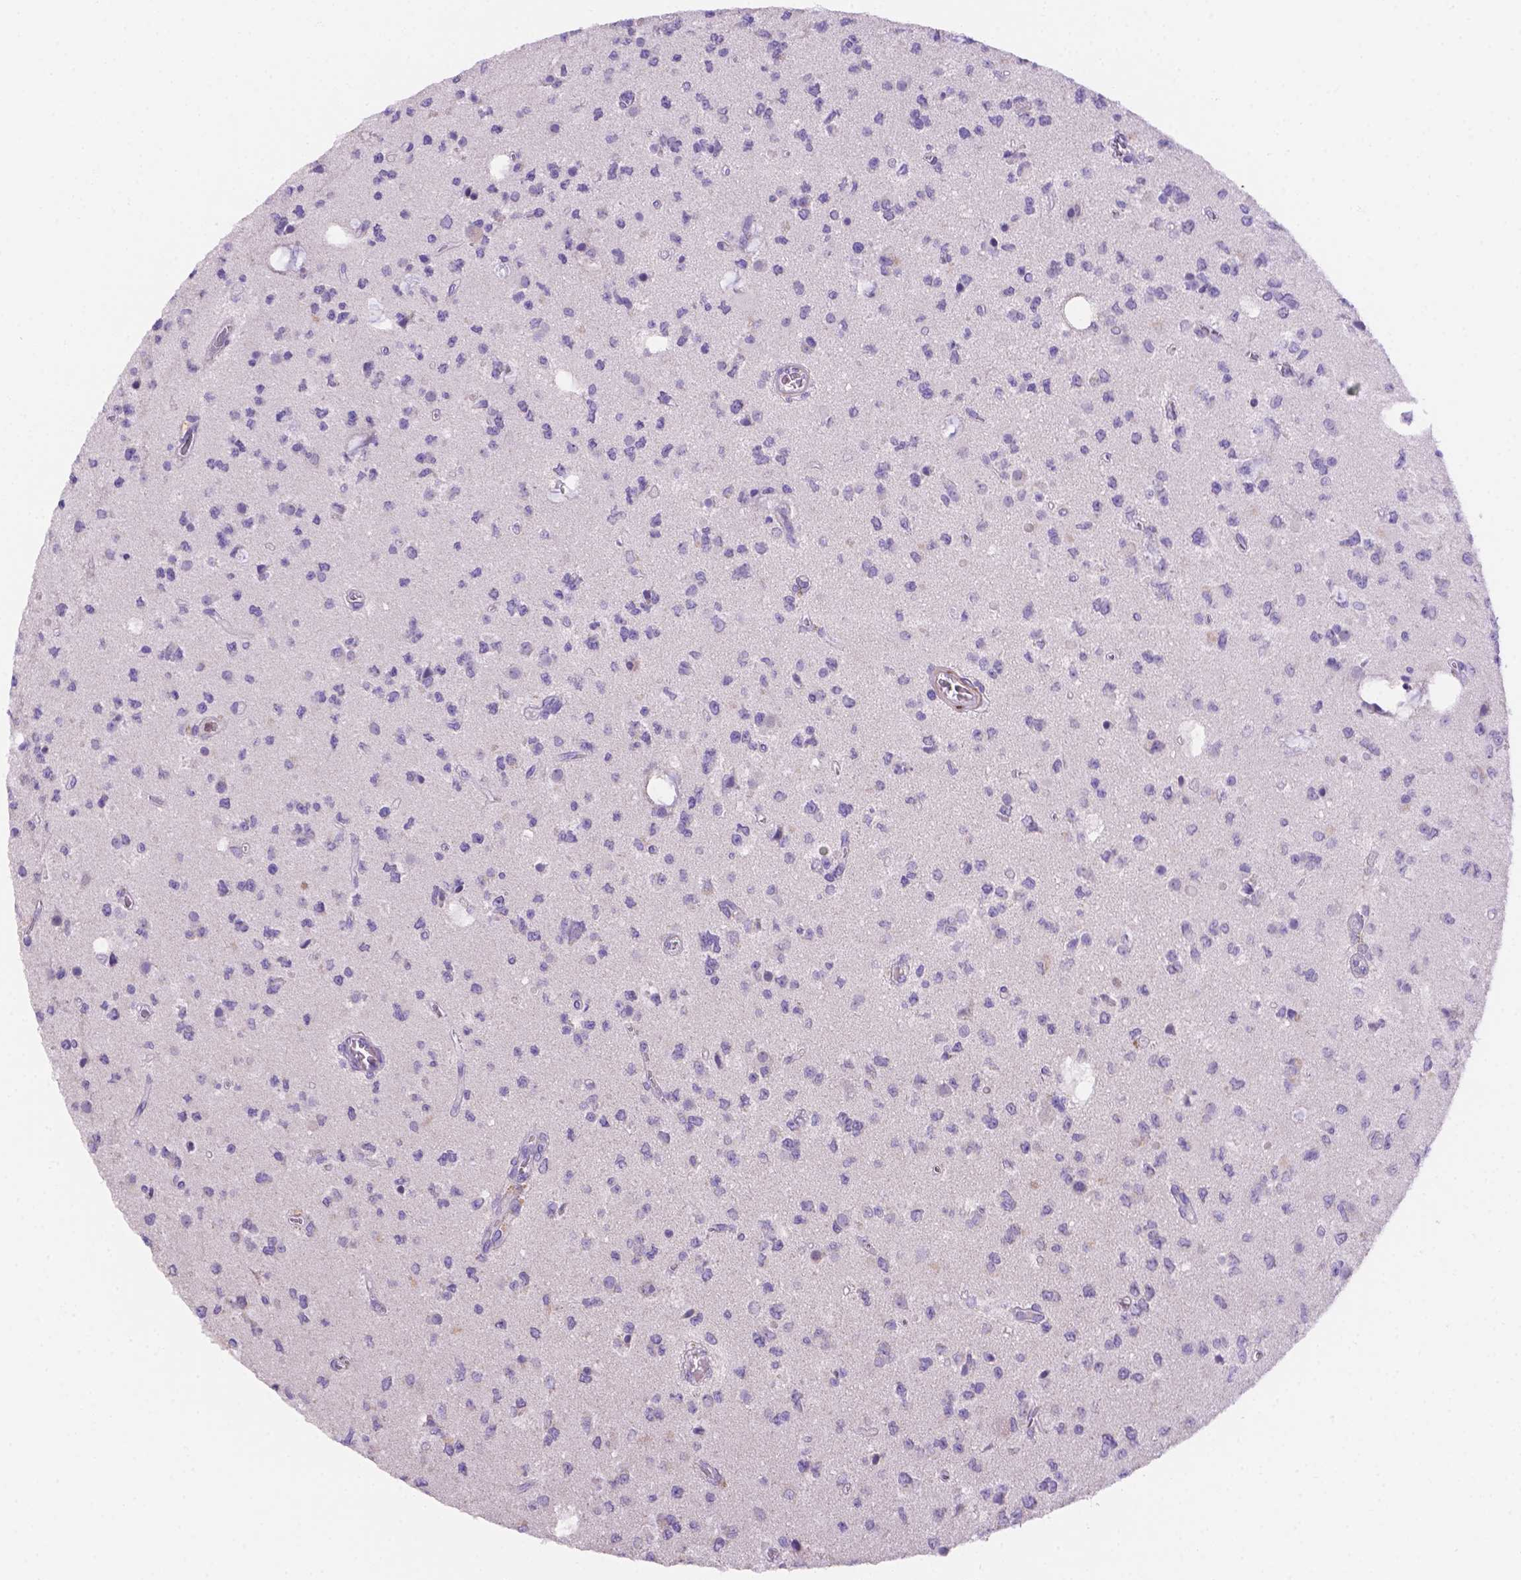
{"staining": {"intensity": "negative", "quantity": "none", "location": "none"}, "tissue": "glioma", "cell_type": "Tumor cells", "image_type": "cancer", "snomed": [{"axis": "morphology", "description": "Glioma, malignant, Low grade"}, {"axis": "topography", "description": "Brain"}], "caption": "Immunohistochemistry micrograph of neoplastic tissue: glioma stained with DAB demonstrates no significant protein staining in tumor cells.", "gene": "NXPE2", "patient": {"sex": "female", "age": 45}}